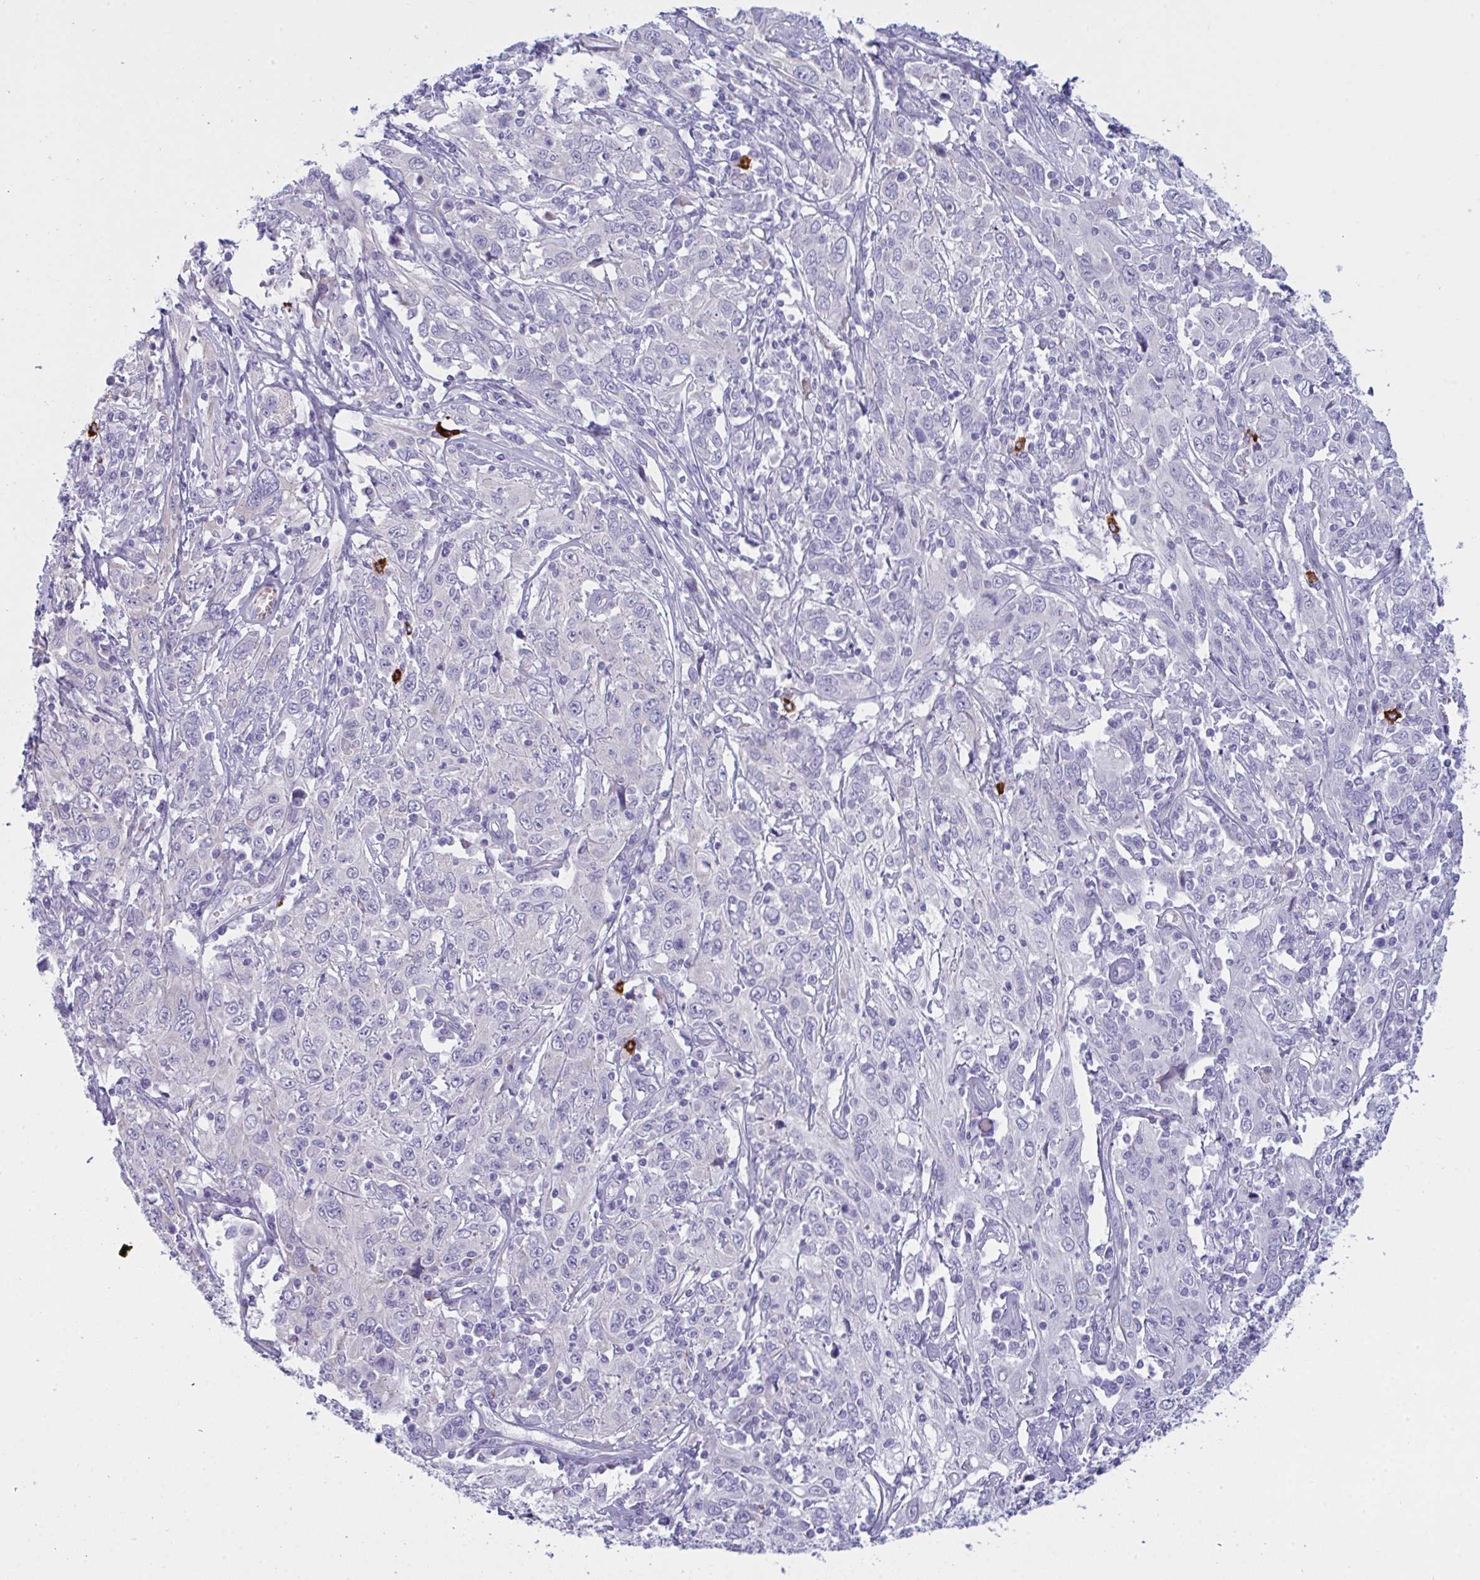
{"staining": {"intensity": "negative", "quantity": "none", "location": "none"}, "tissue": "cervical cancer", "cell_type": "Tumor cells", "image_type": "cancer", "snomed": [{"axis": "morphology", "description": "Squamous cell carcinoma, NOS"}, {"axis": "topography", "description": "Cervix"}], "caption": "Immunohistochemical staining of cervical squamous cell carcinoma exhibits no significant staining in tumor cells.", "gene": "ZNF684", "patient": {"sex": "female", "age": 46}}